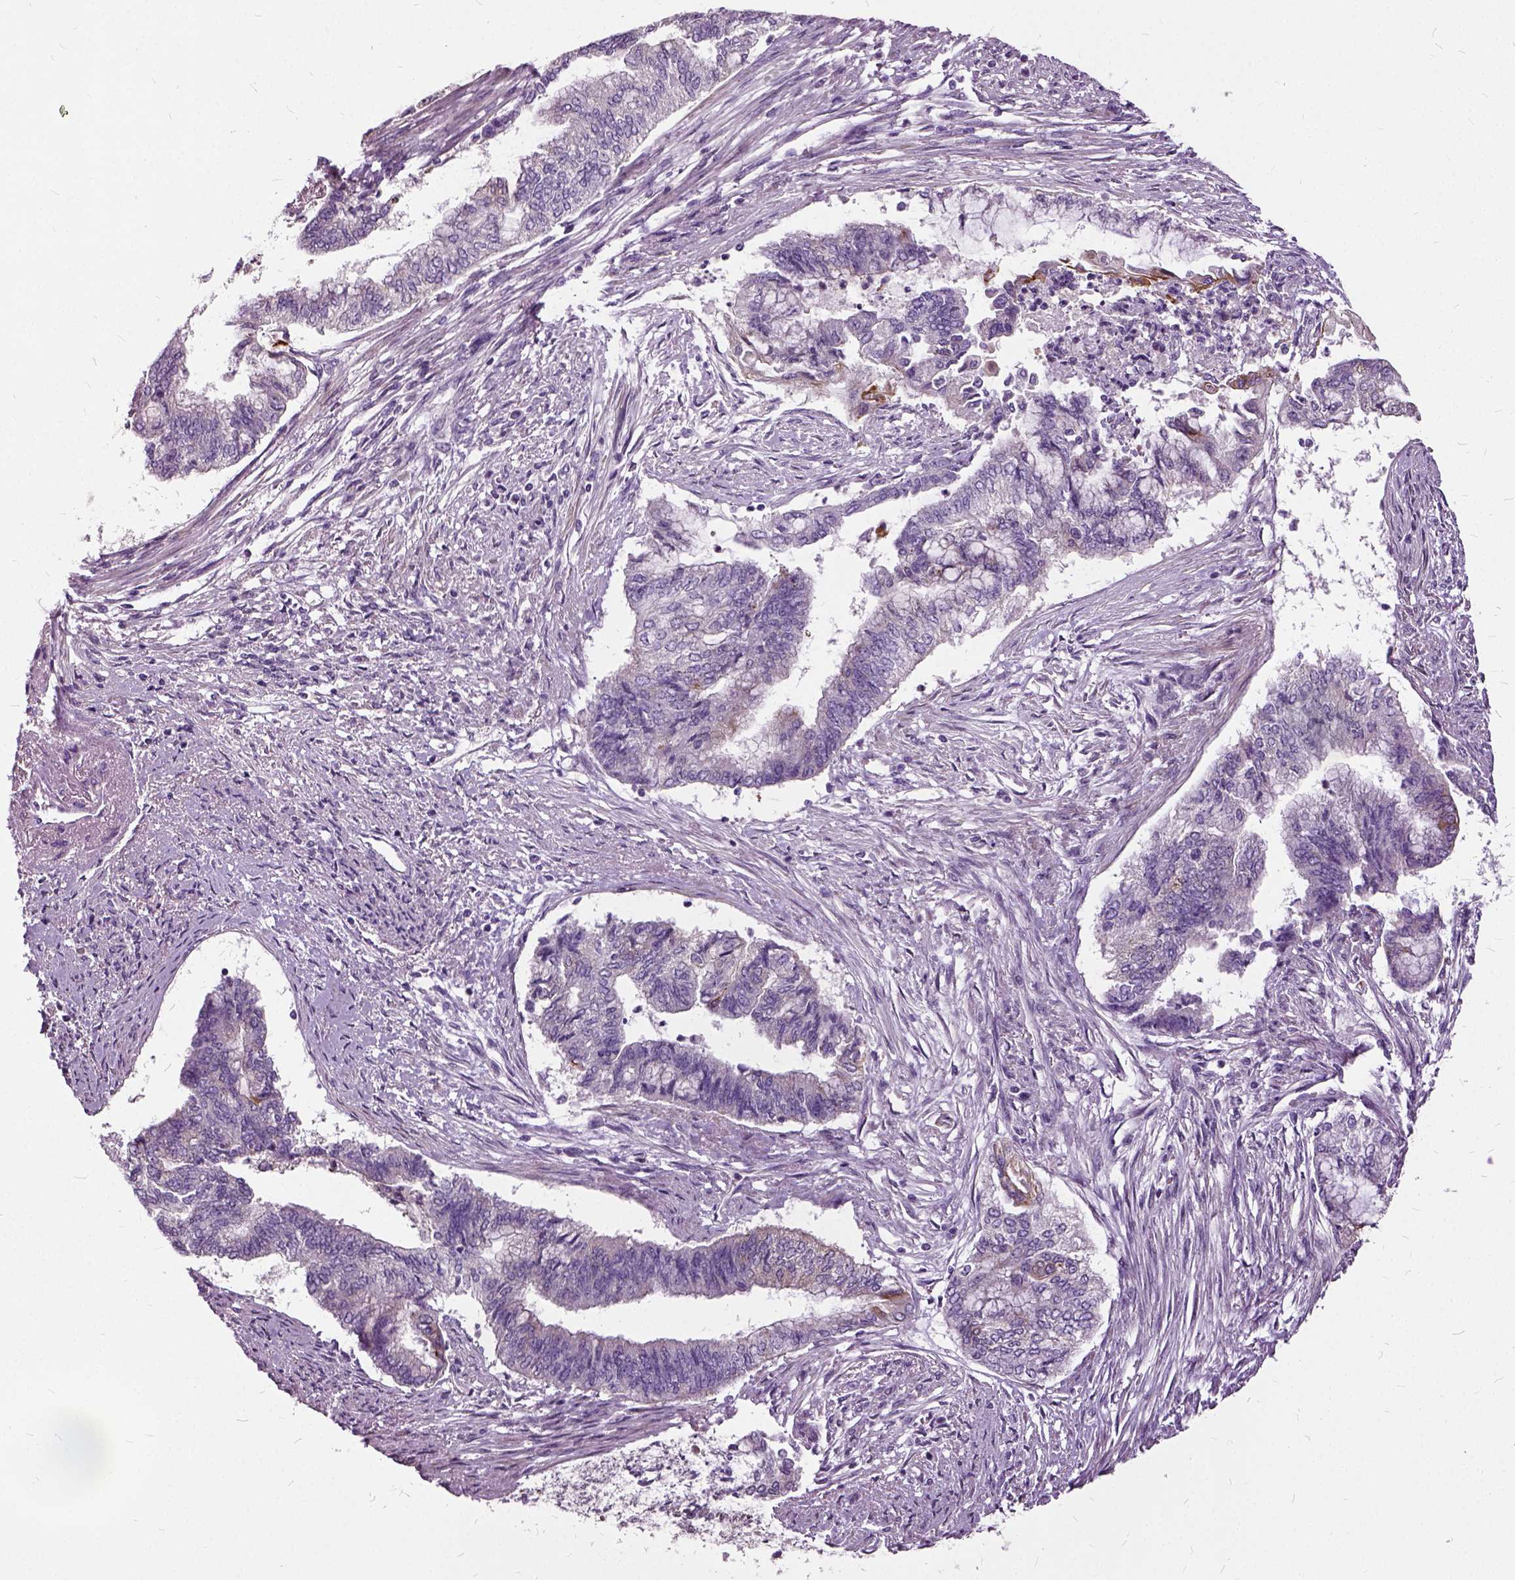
{"staining": {"intensity": "negative", "quantity": "none", "location": "none"}, "tissue": "endometrial cancer", "cell_type": "Tumor cells", "image_type": "cancer", "snomed": [{"axis": "morphology", "description": "Adenocarcinoma, NOS"}, {"axis": "topography", "description": "Endometrium"}], "caption": "High magnification brightfield microscopy of adenocarcinoma (endometrial) stained with DAB (brown) and counterstained with hematoxylin (blue): tumor cells show no significant expression.", "gene": "ILRUN", "patient": {"sex": "female", "age": 65}}